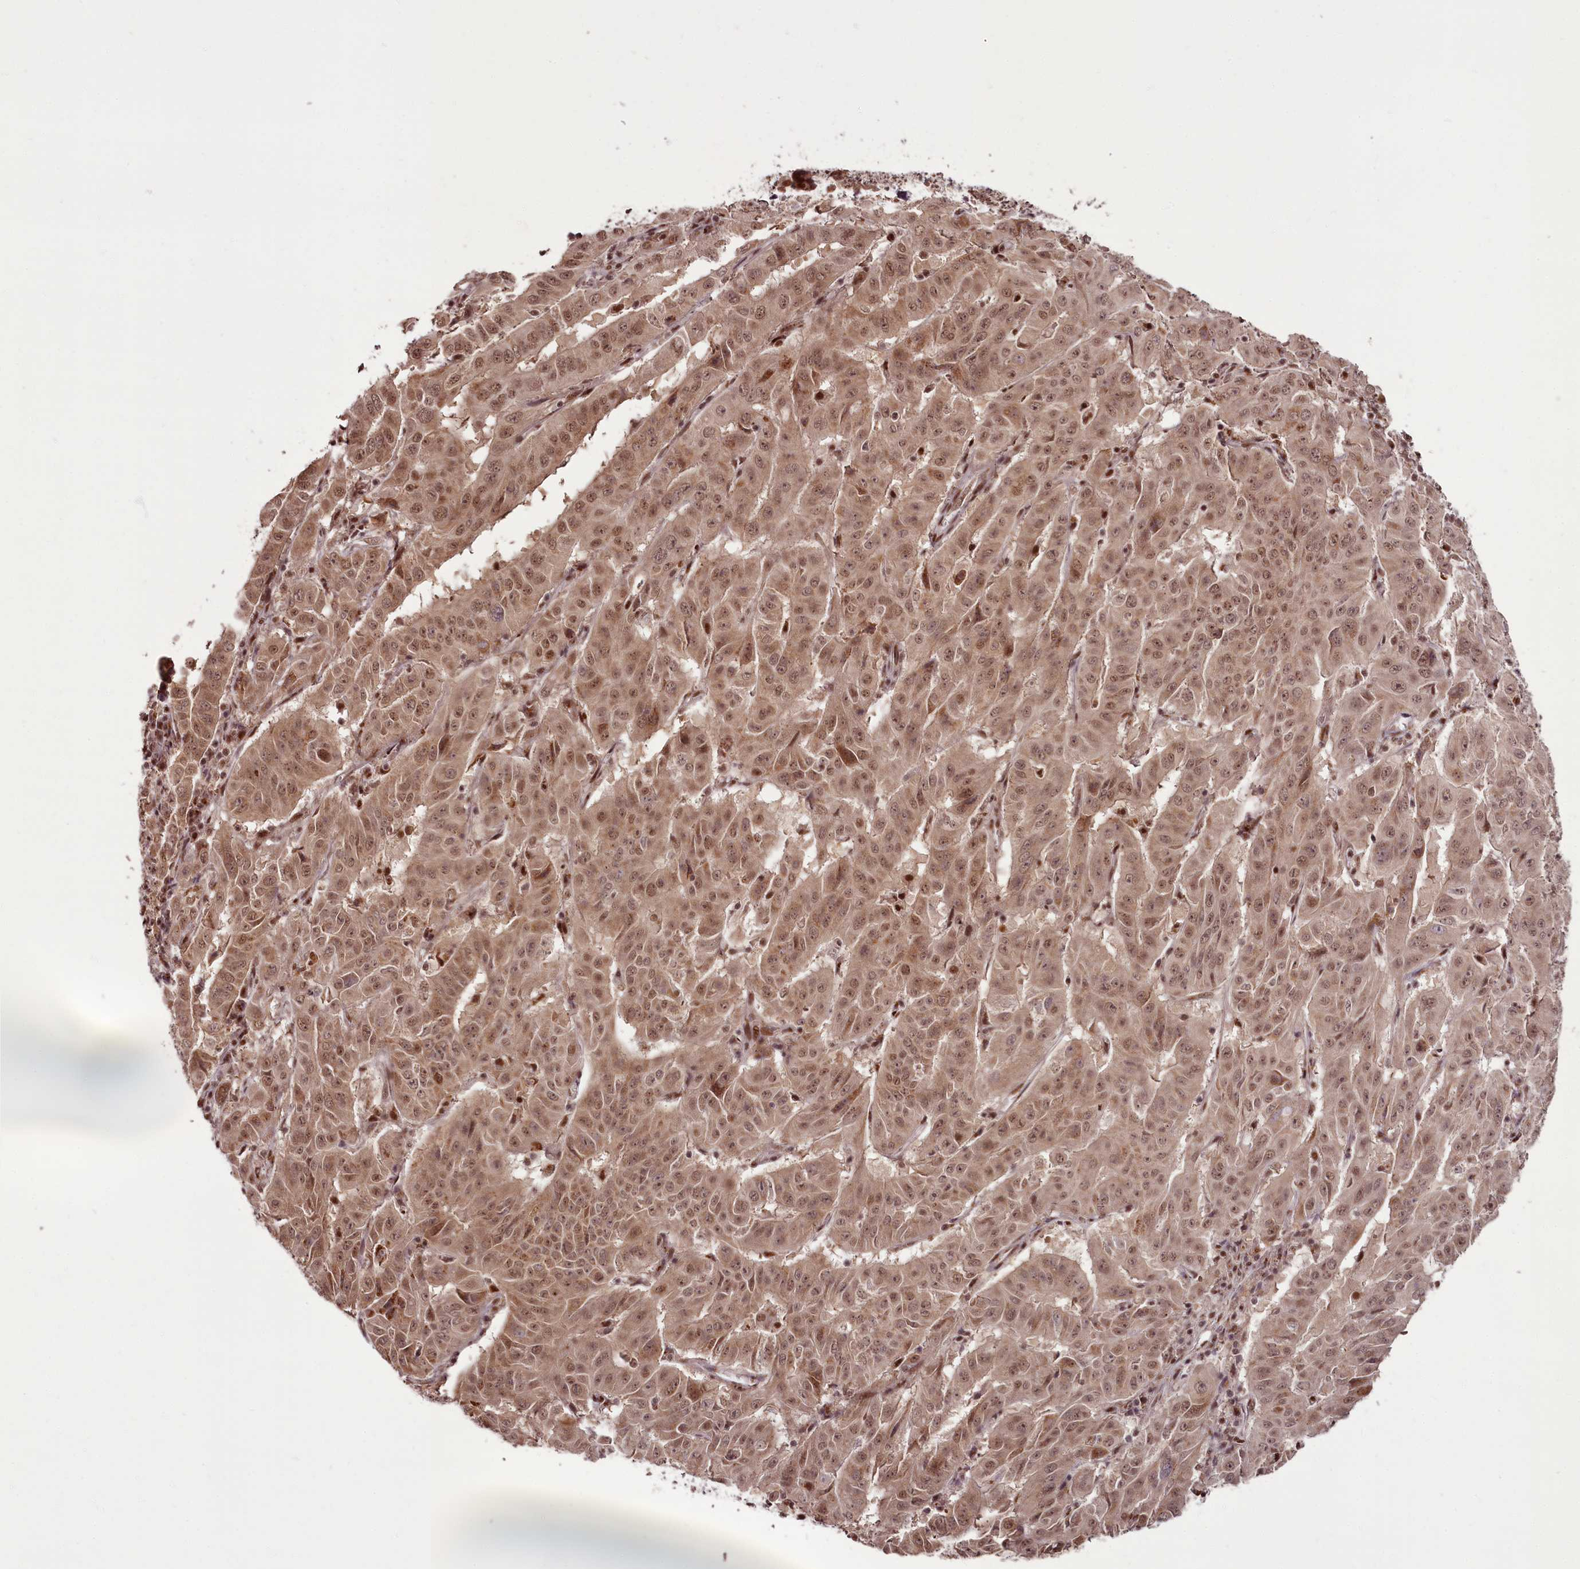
{"staining": {"intensity": "moderate", "quantity": ">75%", "location": "cytoplasmic/membranous,nuclear"}, "tissue": "pancreatic cancer", "cell_type": "Tumor cells", "image_type": "cancer", "snomed": [{"axis": "morphology", "description": "Adenocarcinoma, NOS"}, {"axis": "topography", "description": "Pancreas"}], "caption": "Immunohistochemistry (IHC) of pancreatic adenocarcinoma demonstrates medium levels of moderate cytoplasmic/membranous and nuclear staining in about >75% of tumor cells.", "gene": "CEP83", "patient": {"sex": "male", "age": 63}}